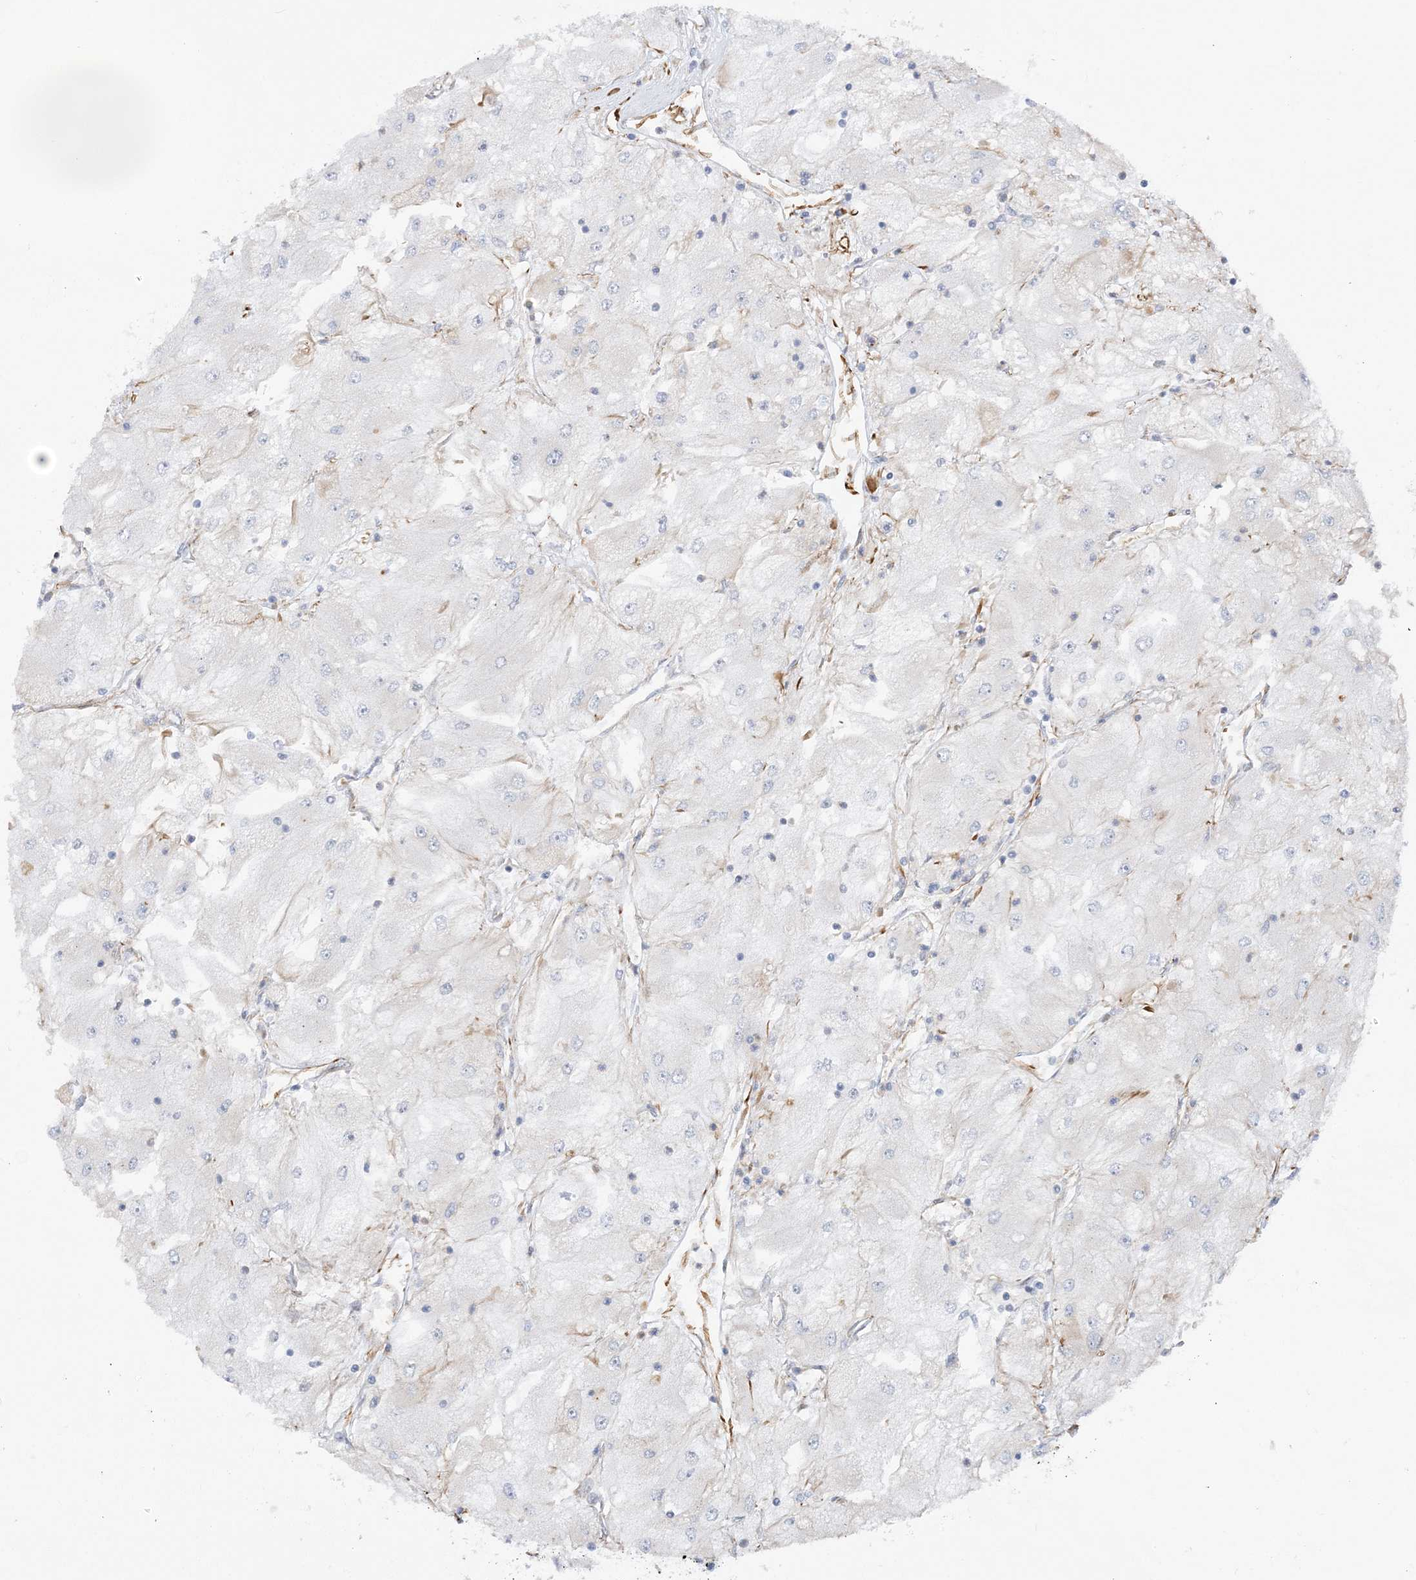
{"staining": {"intensity": "negative", "quantity": "none", "location": "none"}, "tissue": "renal cancer", "cell_type": "Tumor cells", "image_type": "cancer", "snomed": [{"axis": "morphology", "description": "Adenocarcinoma, NOS"}, {"axis": "topography", "description": "Kidney"}], "caption": "High power microscopy photomicrograph of an IHC image of renal cancer, revealing no significant positivity in tumor cells.", "gene": "SCLT1", "patient": {"sex": "male", "age": 80}}